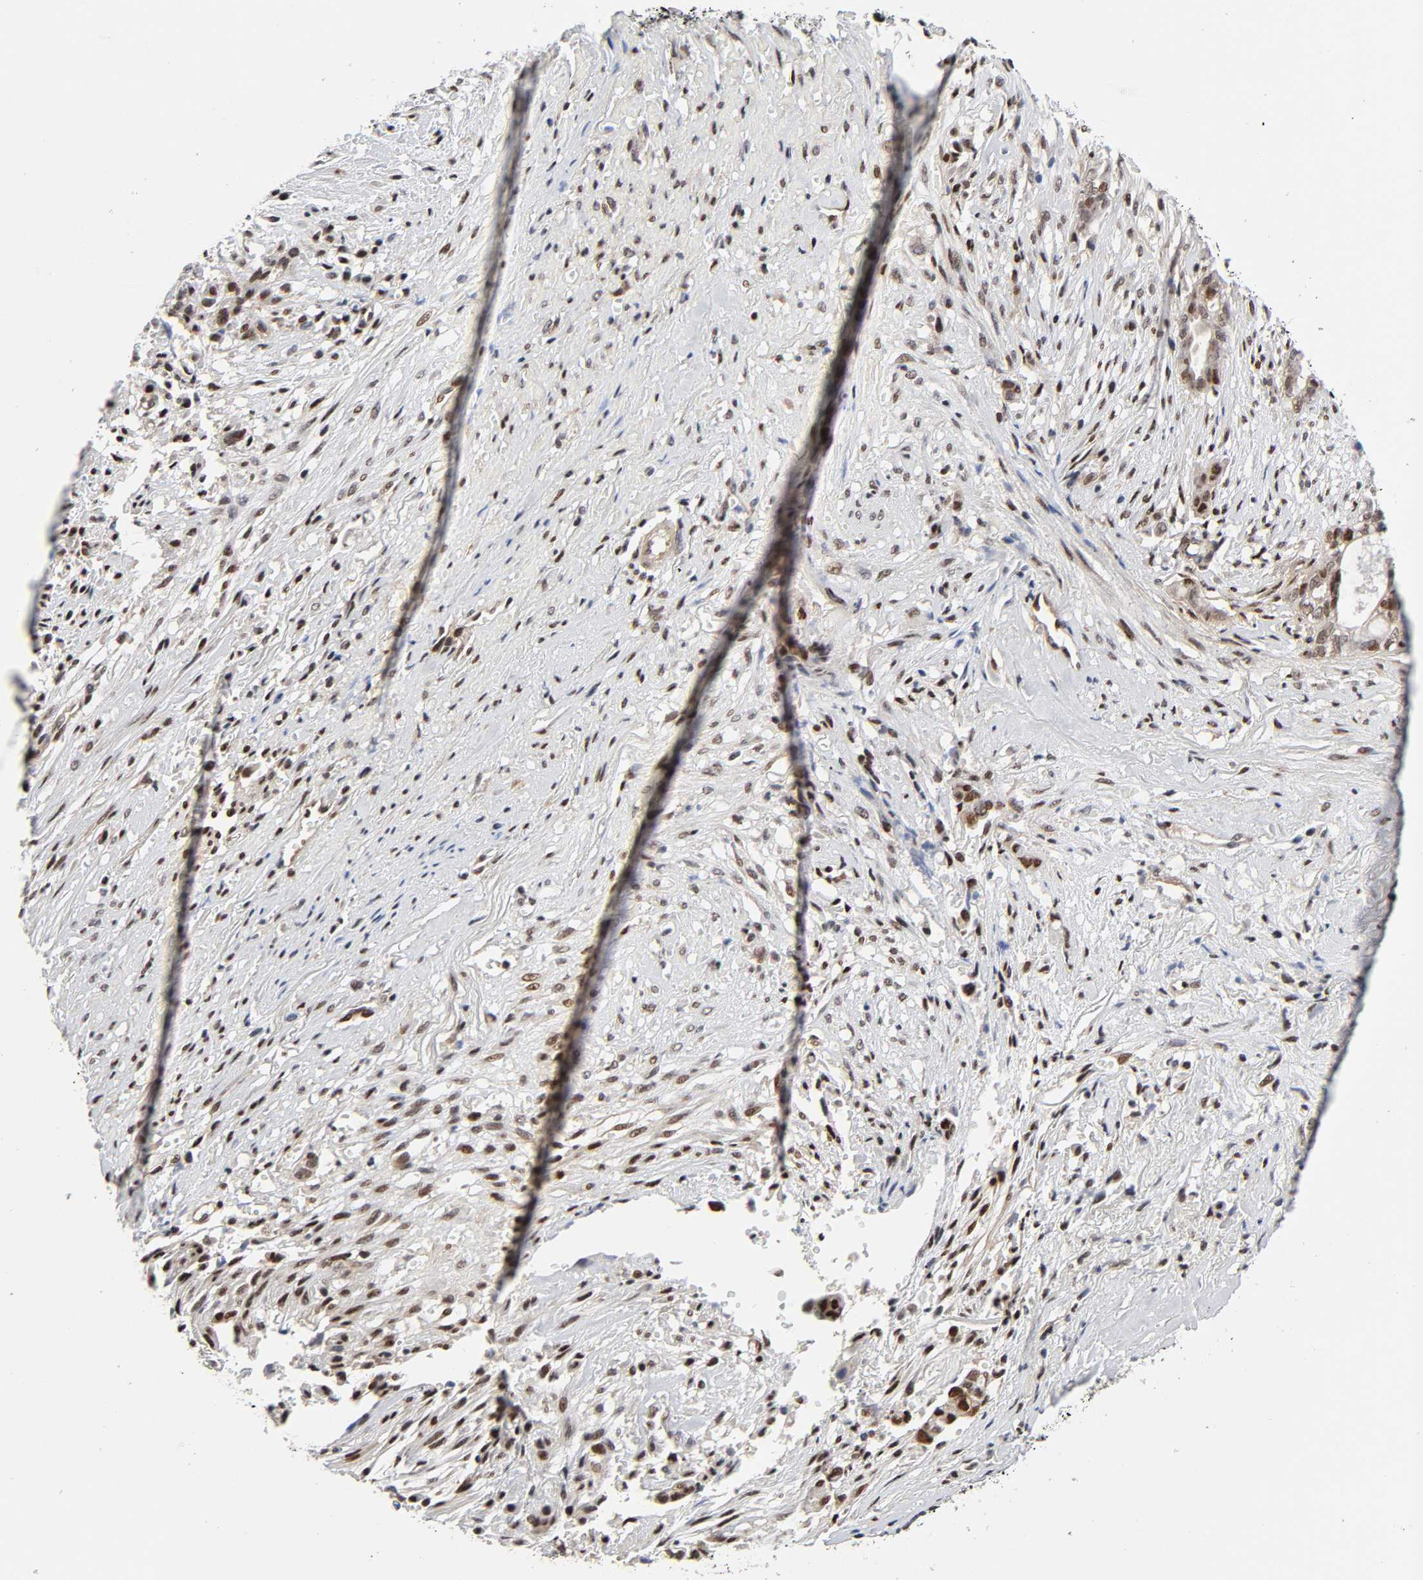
{"staining": {"intensity": "moderate", "quantity": ">75%", "location": "nuclear"}, "tissue": "liver cancer", "cell_type": "Tumor cells", "image_type": "cancer", "snomed": [{"axis": "morphology", "description": "Cholangiocarcinoma"}, {"axis": "topography", "description": "Liver"}], "caption": "Brown immunohistochemical staining in liver cholangiocarcinoma exhibits moderate nuclear expression in about >75% of tumor cells.", "gene": "STK38", "patient": {"sex": "female", "age": 70}}